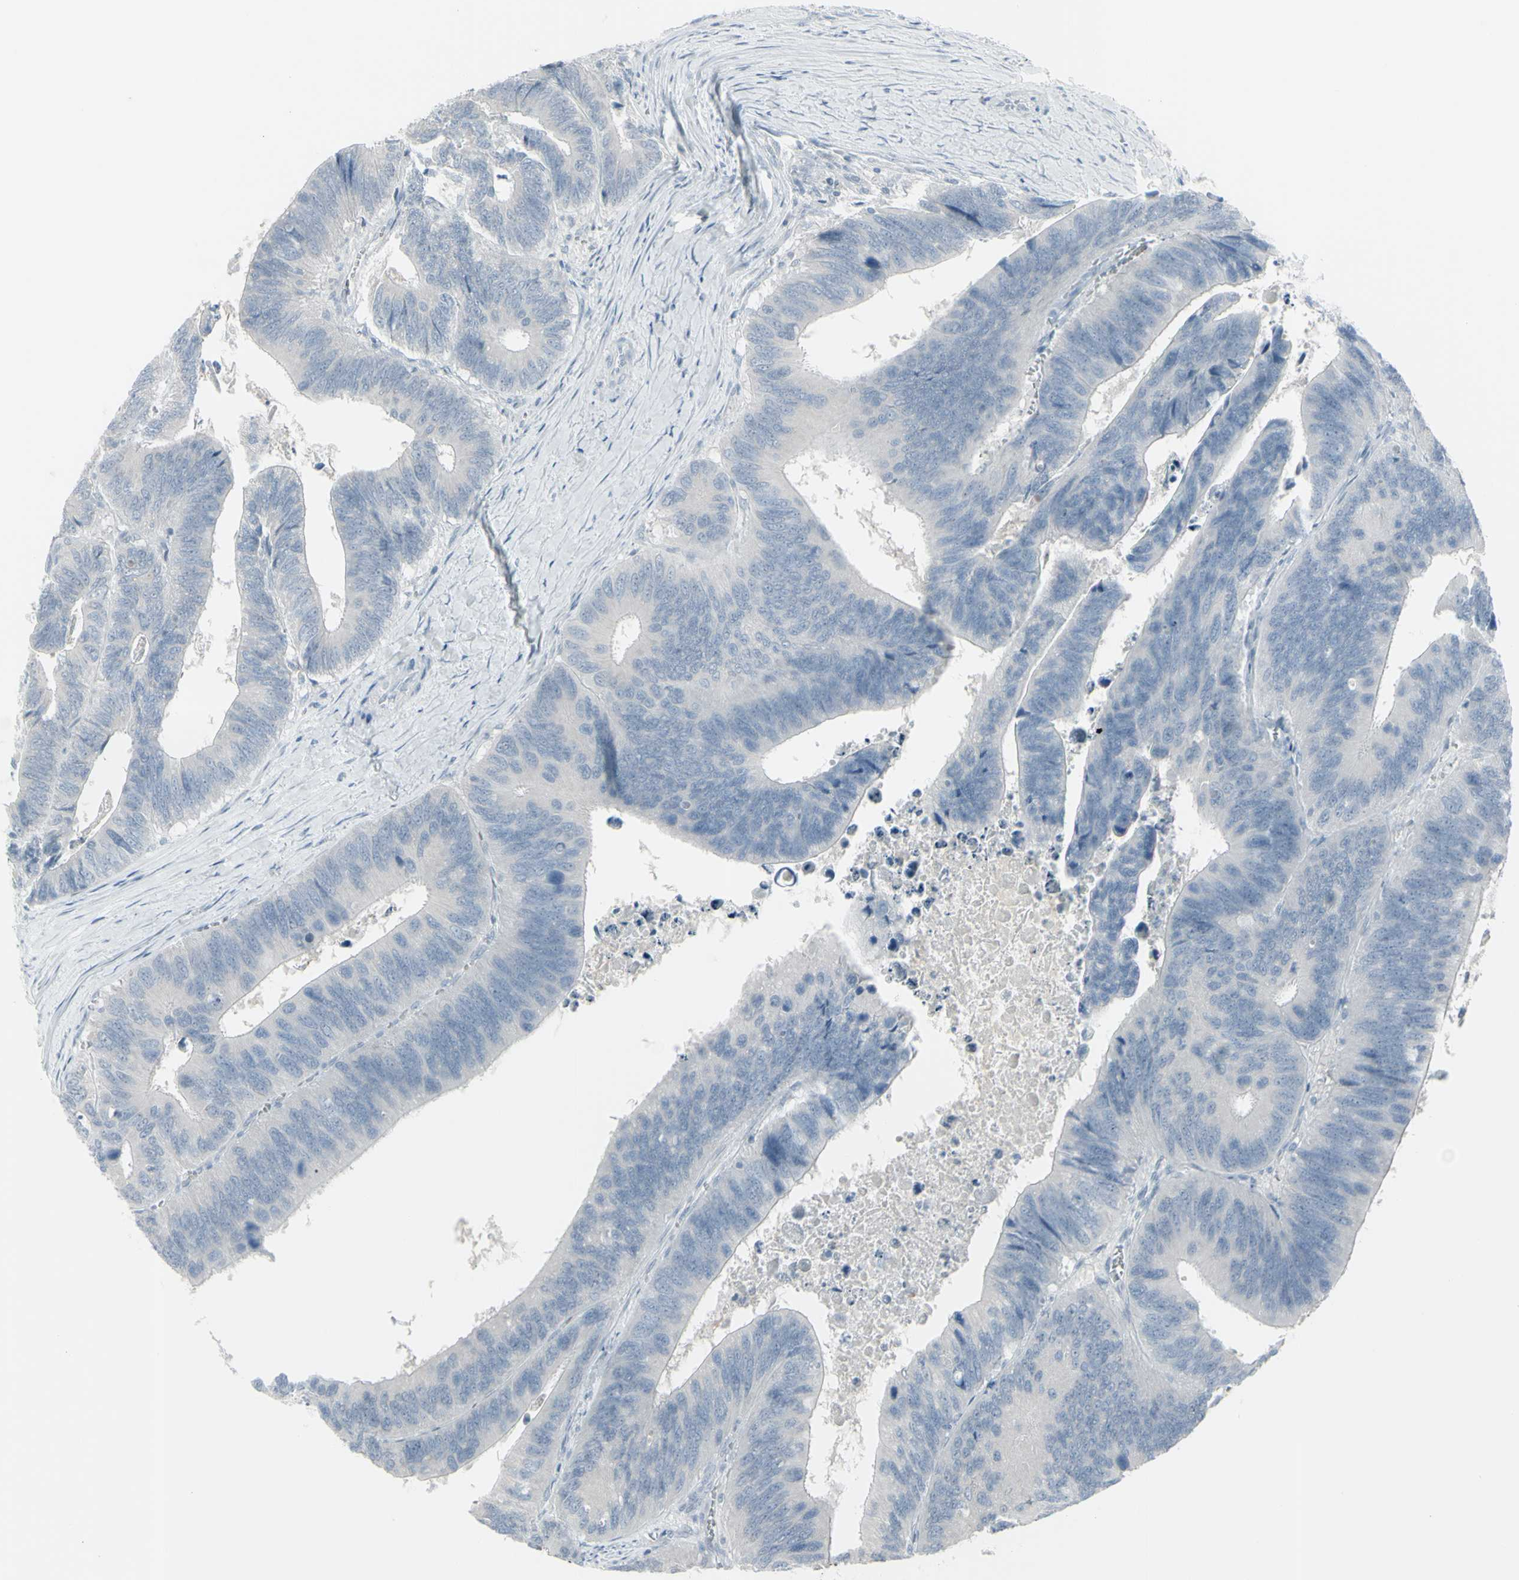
{"staining": {"intensity": "negative", "quantity": "none", "location": "none"}, "tissue": "colorectal cancer", "cell_type": "Tumor cells", "image_type": "cancer", "snomed": [{"axis": "morphology", "description": "Adenocarcinoma, NOS"}, {"axis": "topography", "description": "Colon"}], "caption": "An immunohistochemistry histopathology image of colorectal cancer is shown. There is no staining in tumor cells of colorectal cancer.", "gene": "RAB3A", "patient": {"sex": "male", "age": 72}}